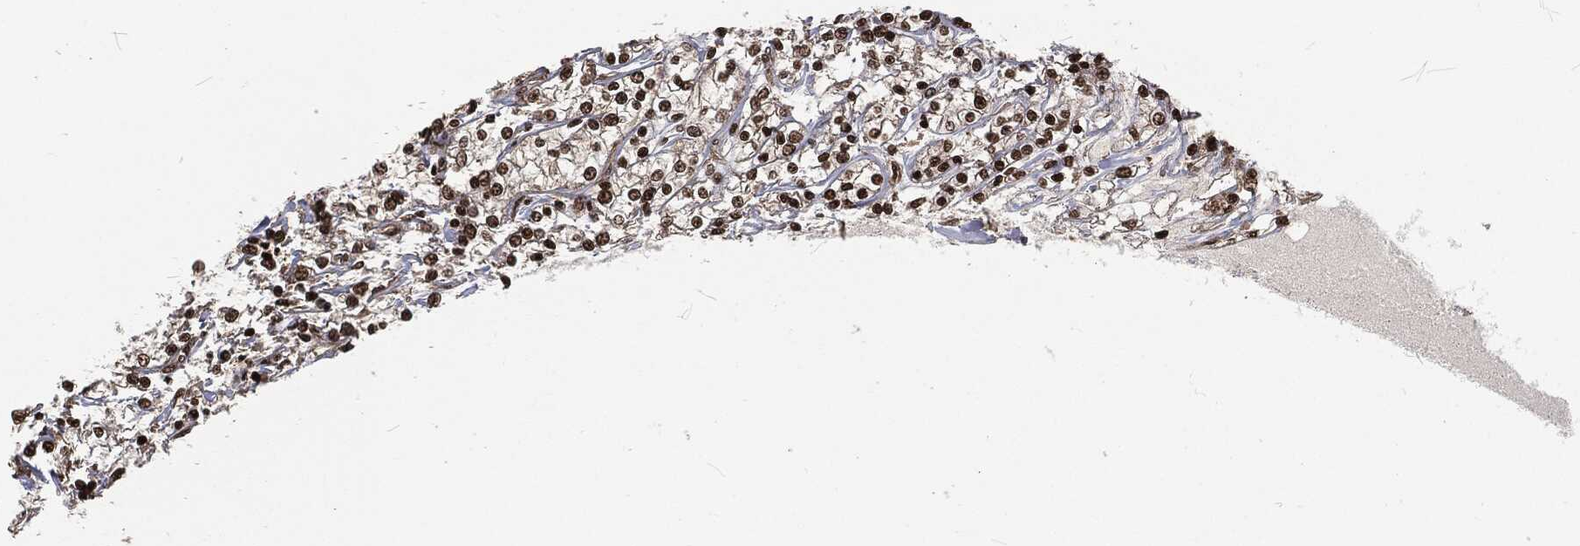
{"staining": {"intensity": "strong", "quantity": "25%-75%", "location": "nuclear"}, "tissue": "renal cancer", "cell_type": "Tumor cells", "image_type": "cancer", "snomed": [{"axis": "morphology", "description": "Adenocarcinoma, NOS"}, {"axis": "topography", "description": "Kidney"}], "caption": "Protein positivity by IHC displays strong nuclear positivity in approximately 25%-75% of tumor cells in renal adenocarcinoma.", "gene": "NGRN", "patient": {"sex": "female", "age": 59}}